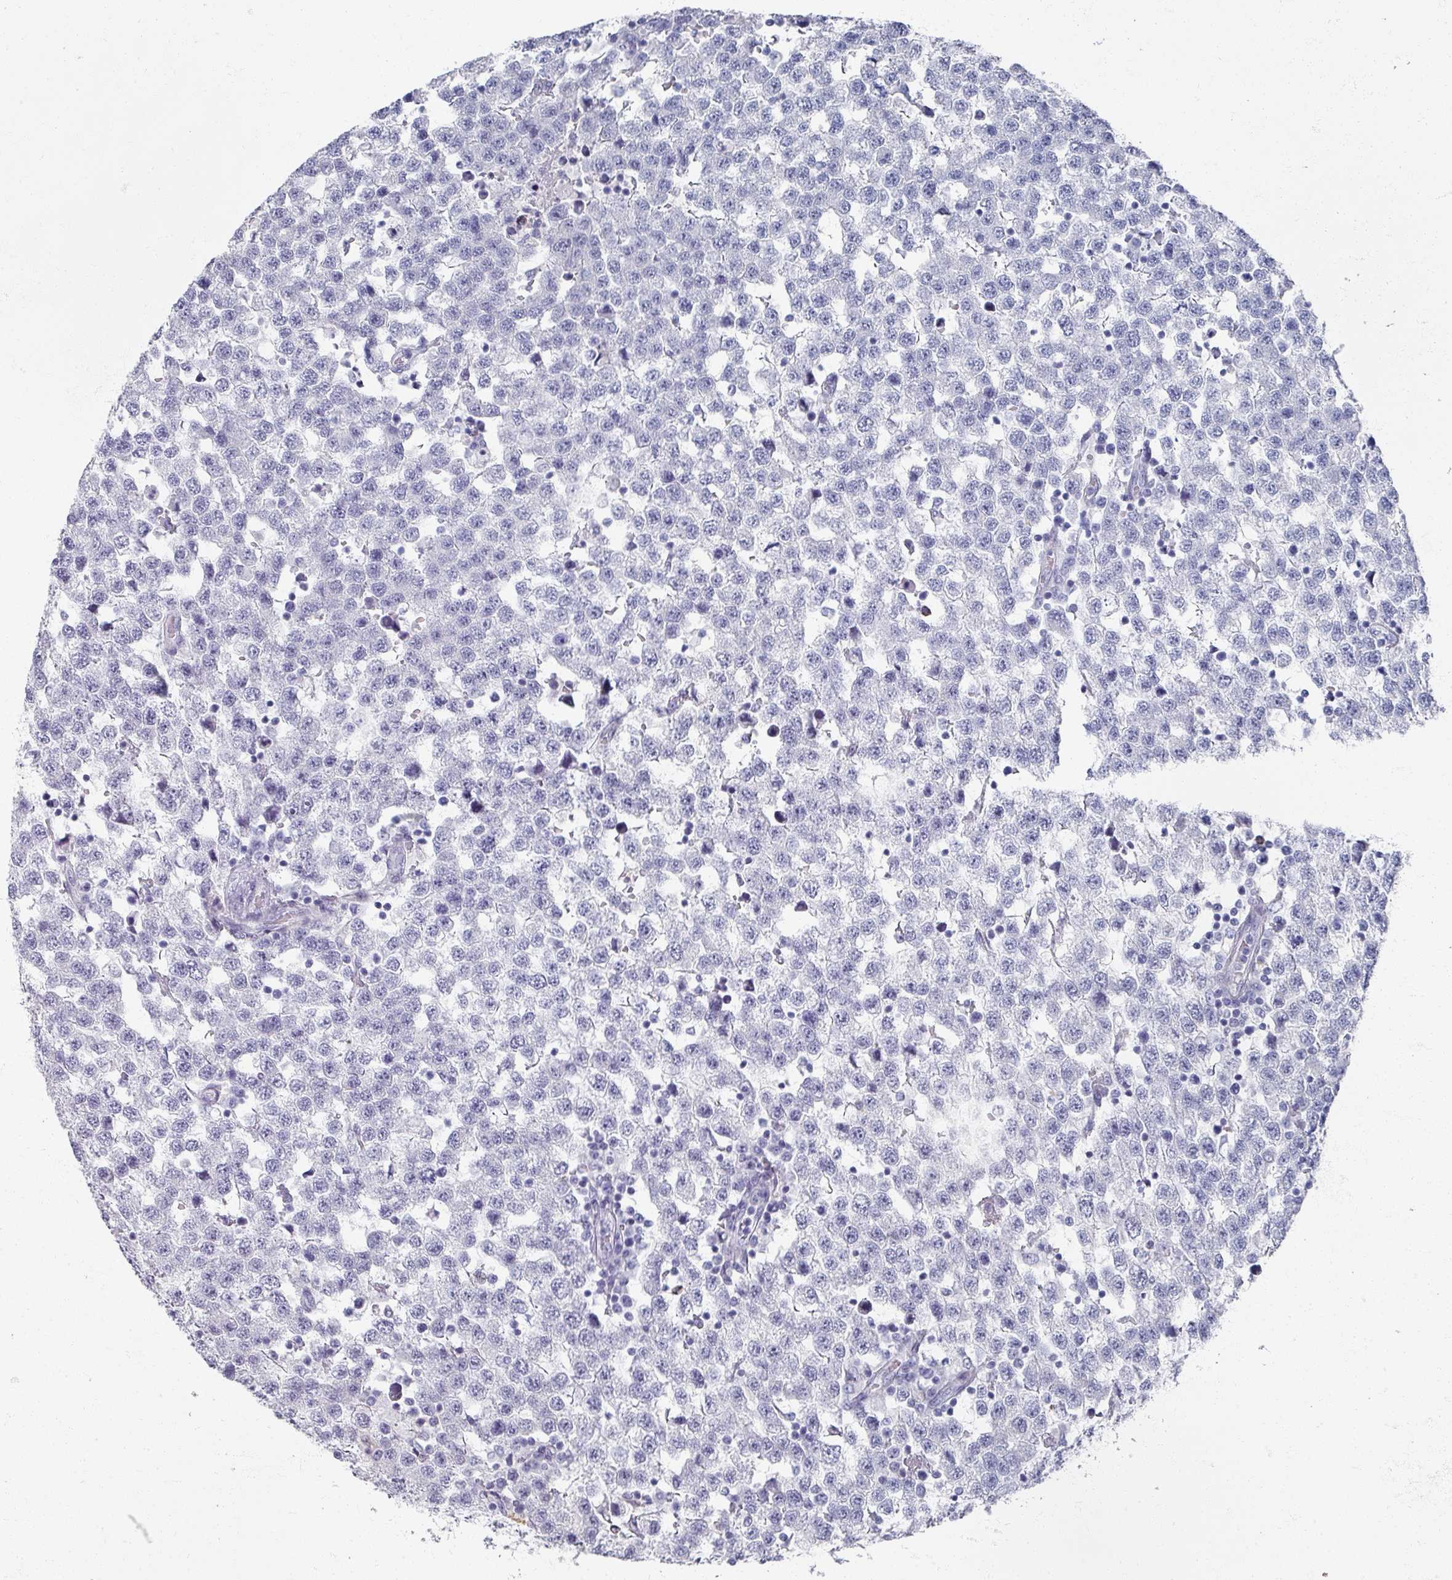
{"staining": {"intensity": "negative", "quantity": "none", "location": "none"}, "tissue": "testis cancer", "cell_type": "Tumor cells", "image_type": "cancer", "snomed": [{"axis": "morphology", "description": "Seminoma, NOS"}, {"axis": "topography", "description": "Testis"}], "caption": "Seminoma (testis) was stained to show a protein in brown. There is no significant positivity in tumor cells.", "gene": "OMG", "patient": {"sex": "male", "age": 34}}